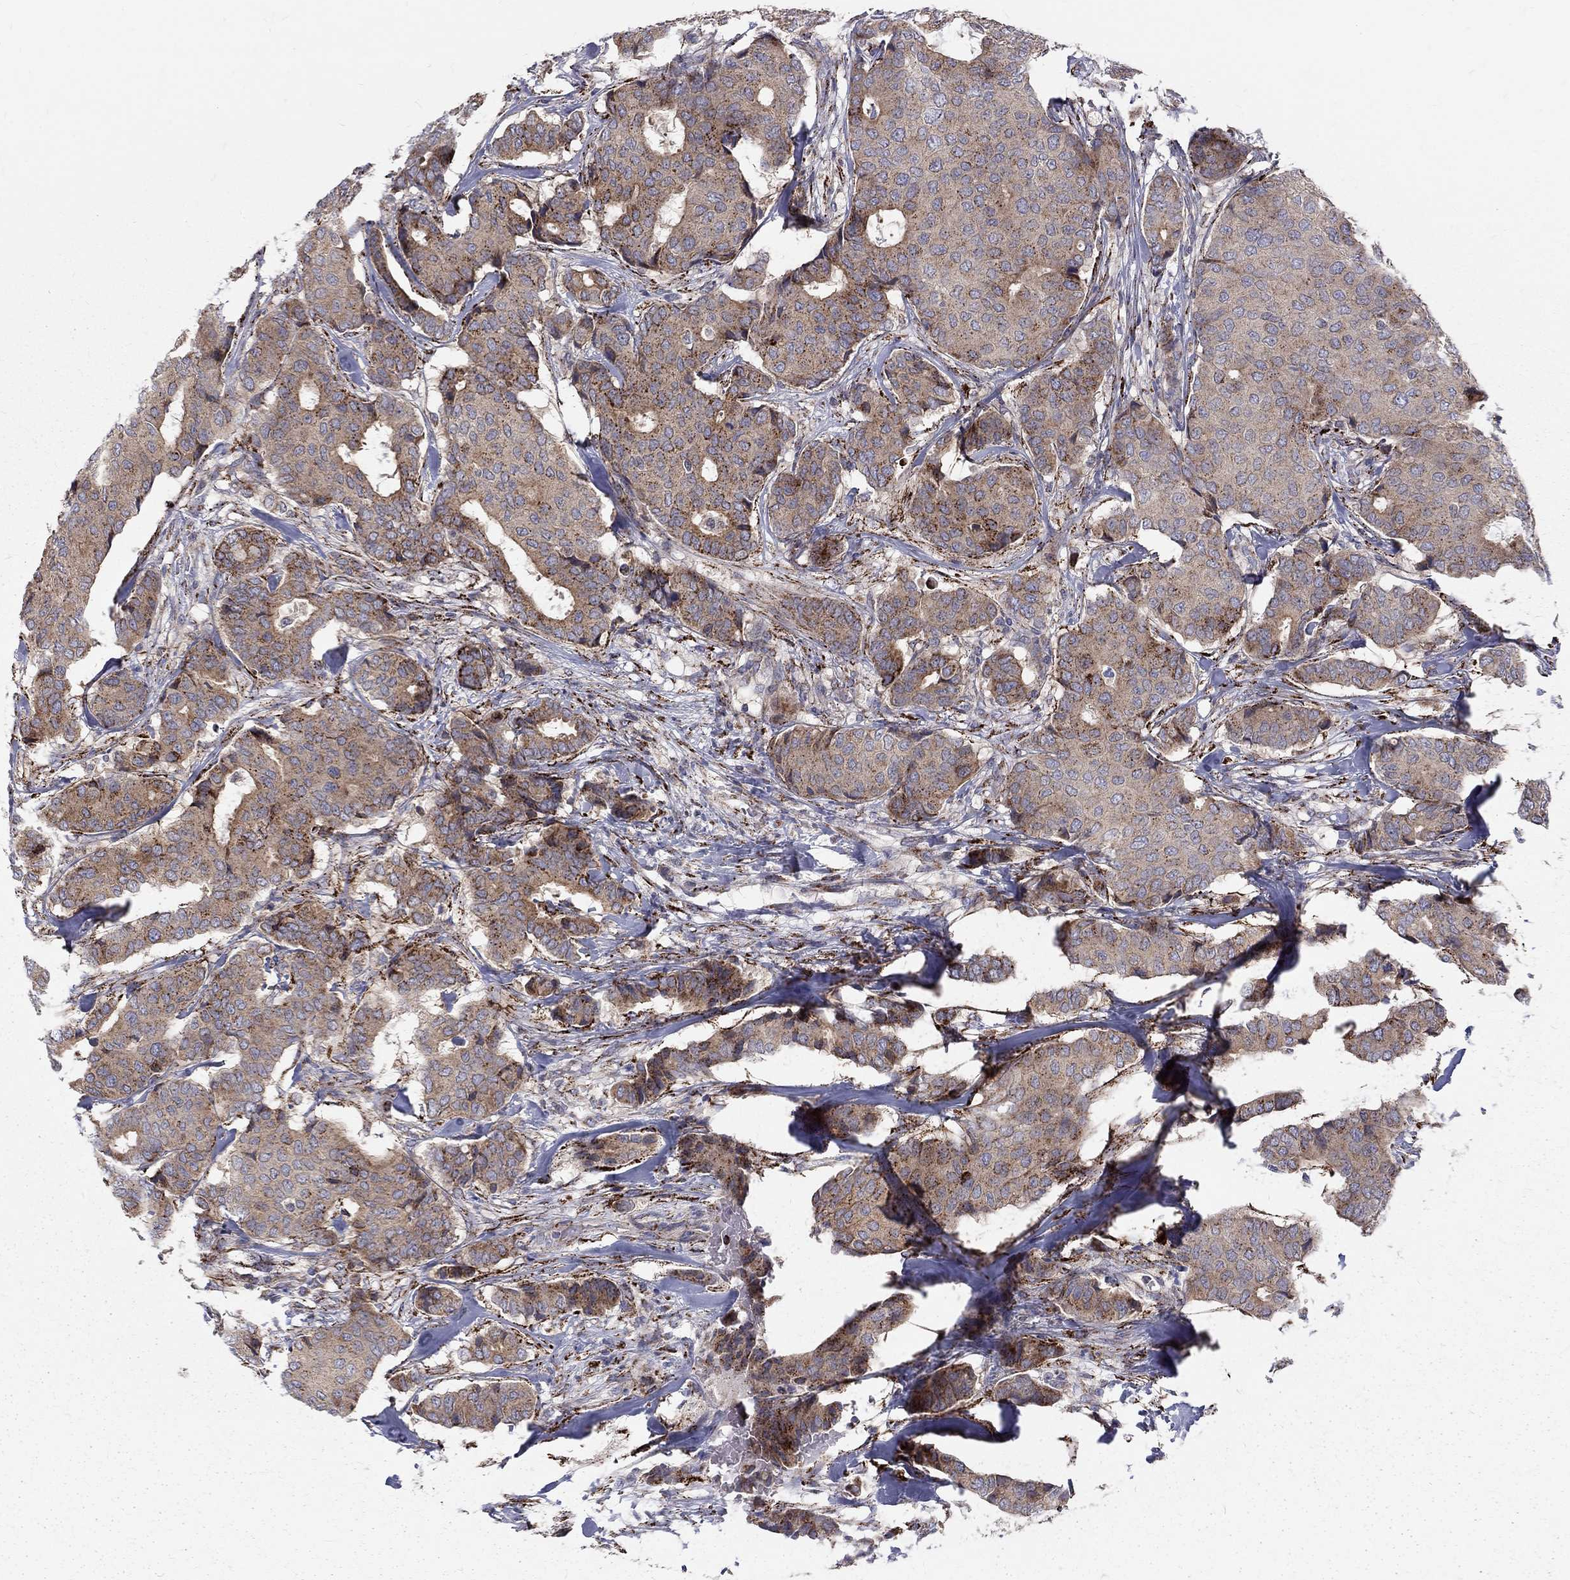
{"staining": {"intensity": "strong", "quantity": ">75%", "location": "cytoplasmic/membranous"}, "tissue": "breast cancer", "cell_type": "Tumor cells", "image_type": "cancer", "snomed": [{"axis": "morphology", "description": "Duct carcinoma"}, {"axis": "topography", "description": "Breast"}], "caption": "An image of human intraductal carcinoma (breast) stained for a protein shows strong cytoplasmic/membranous brown staining in tumor cells. (Brightfield microscopy of DAB IHC at high magnification).", "gene": "ALDH1B1", "patient": {"sex": "female", "age": 75}}